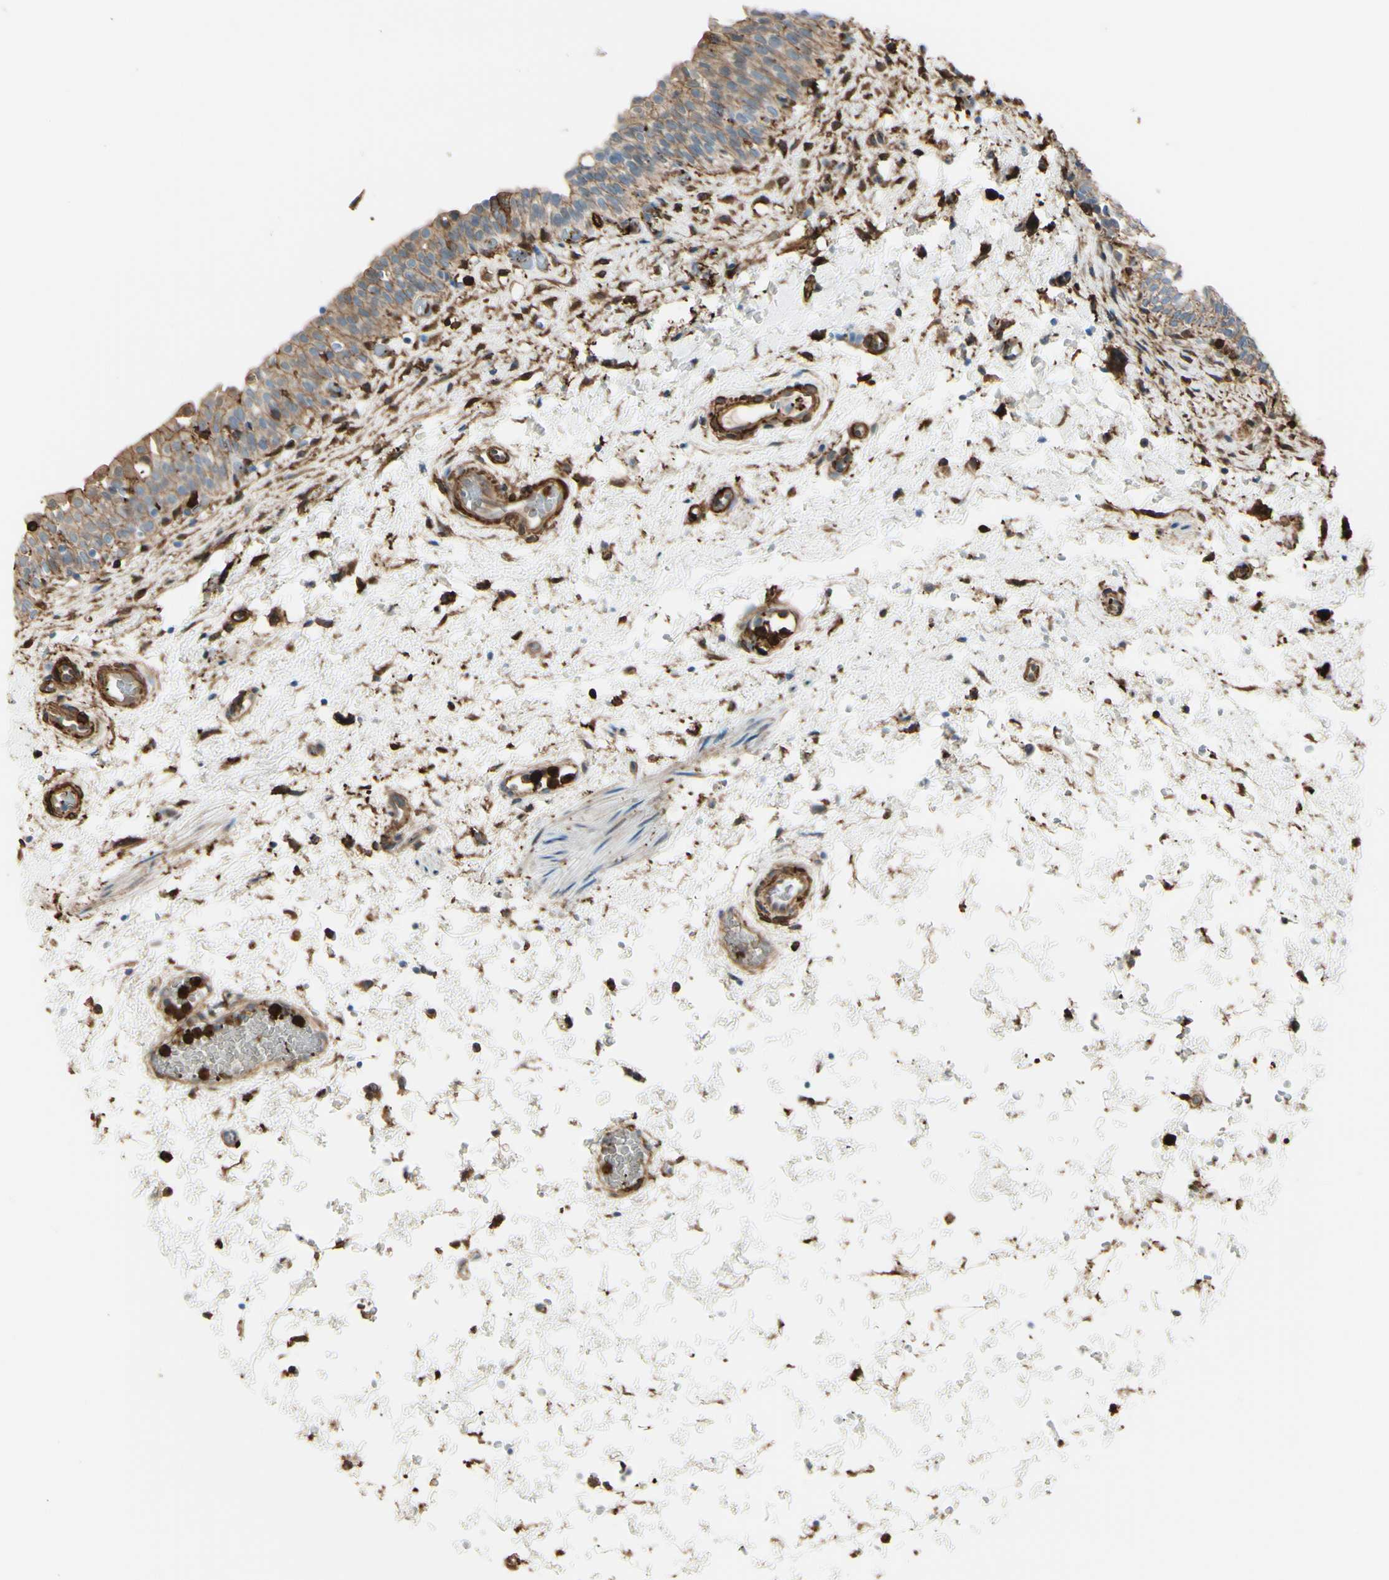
{"staining": {"intensity": "weak", "quantity": ">75%", "location": "cytoplasmic/membranous"}, "tissue": "urinary bladder", "cell_type": "Urothelial cells", "image_type": "normal", "snomed": [{"axis": "morphology", "description": "Normal tissue, NOS"}, {"axis": "topography", "description": "Urinary bladder"}], "caption": "A high-resolution photomicrograph shows immunohistochemistry staining of normal urinary bladder, which shows weak cytoplasmic/membranous expression in approximately >75% of urothelial cells.", "gene": "GSN", "patient": {"sex": "male", "age": 55}}